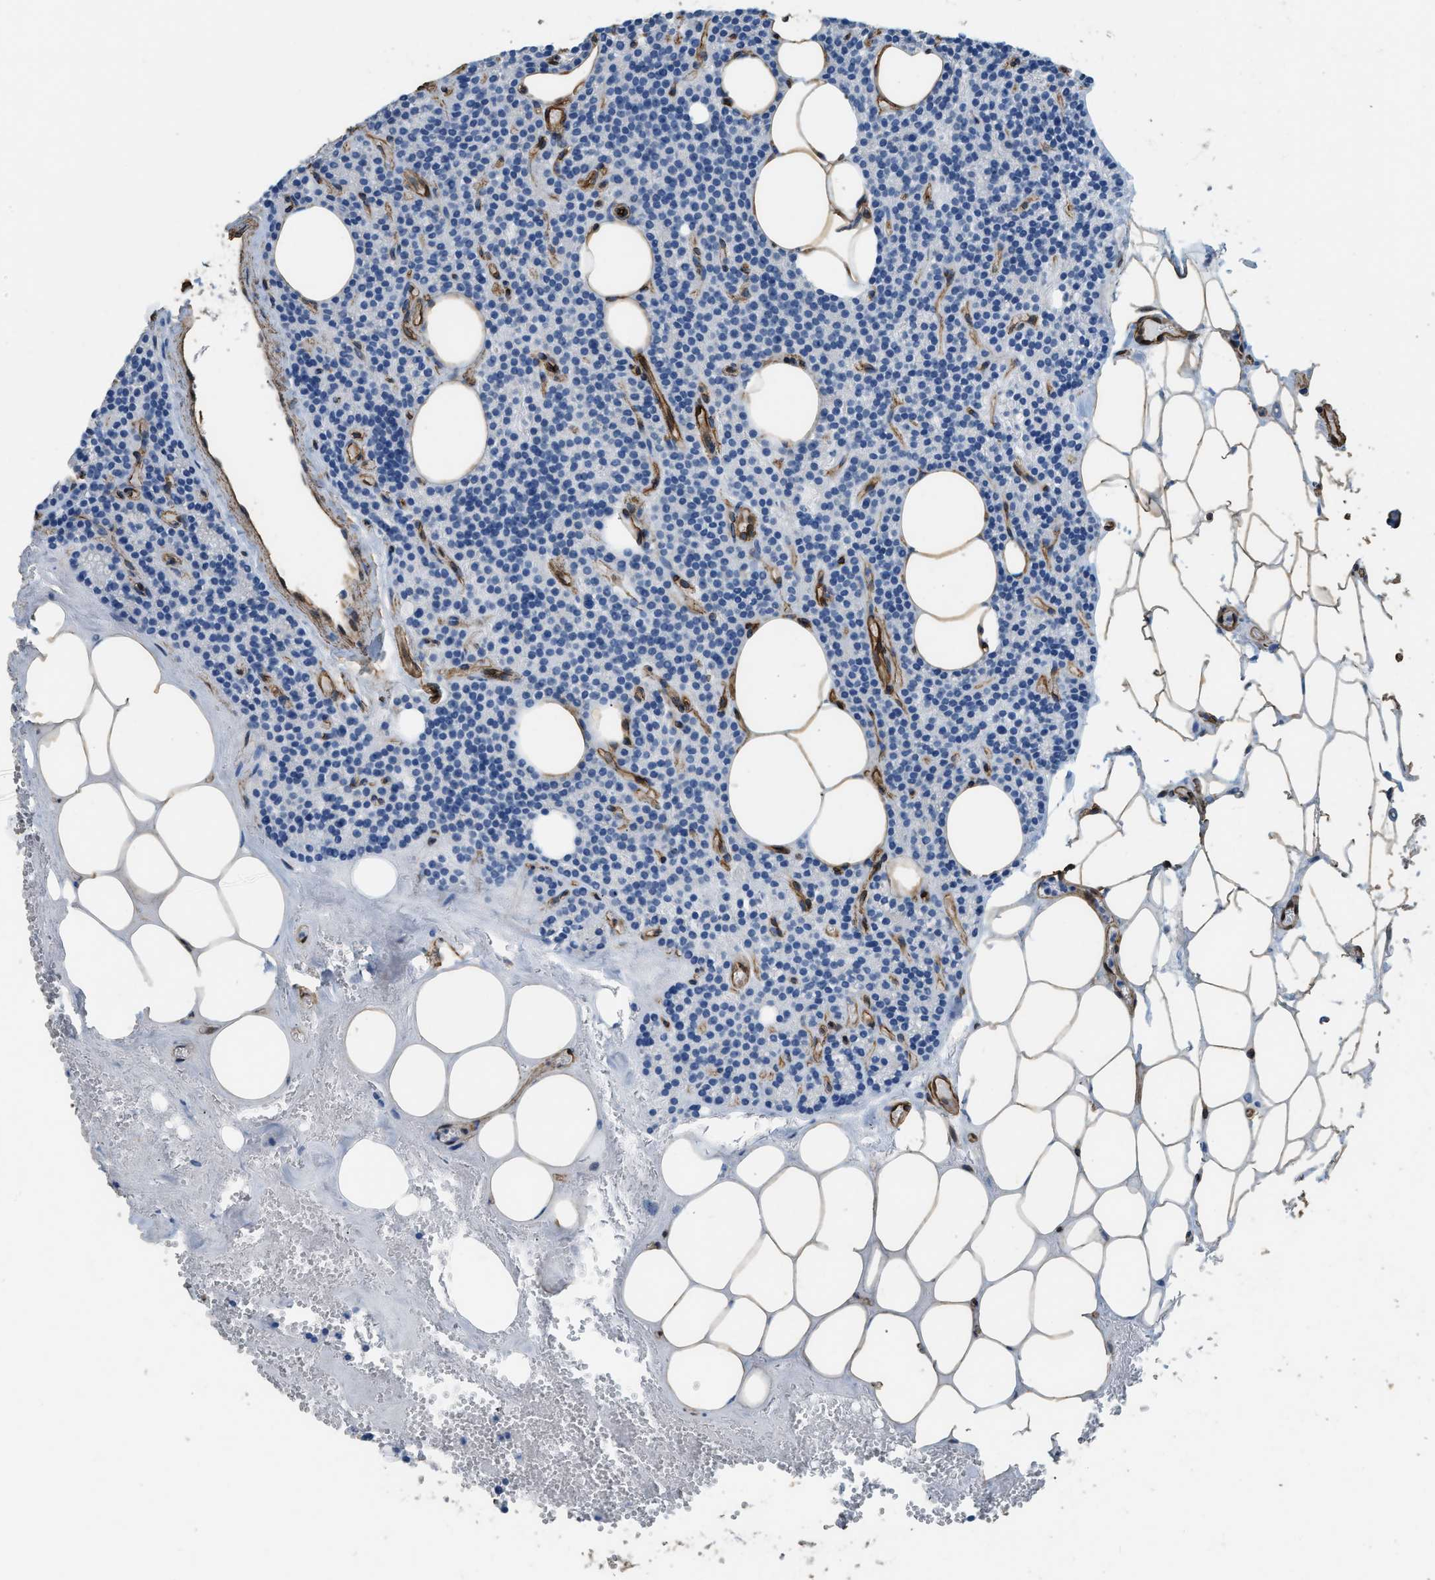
{"staining": {"intensity": "negative", "quantity": "none", "location": "none"}, "tissue": "parathyroid gland", "cell_type": "Glandular cells", "image_type": "normal", "snomed": [{"axis": "morphology", "description": "Normal tissue, NOS"}, {"axis": "morphology", "description": "Adenoma, NOS"}, {"axis": "topography", "description": "Parathyroid gland"}], "caption": "There is no significant expression in glandular cells of parathyroid gland. (Stains: DAB immunohistochemistry with hematoxylin counter stain, Microscopy: brightfield microscopy at high magnification).", "gene": "TMEM43", "patient": {"sex": "female", "age": 43}}